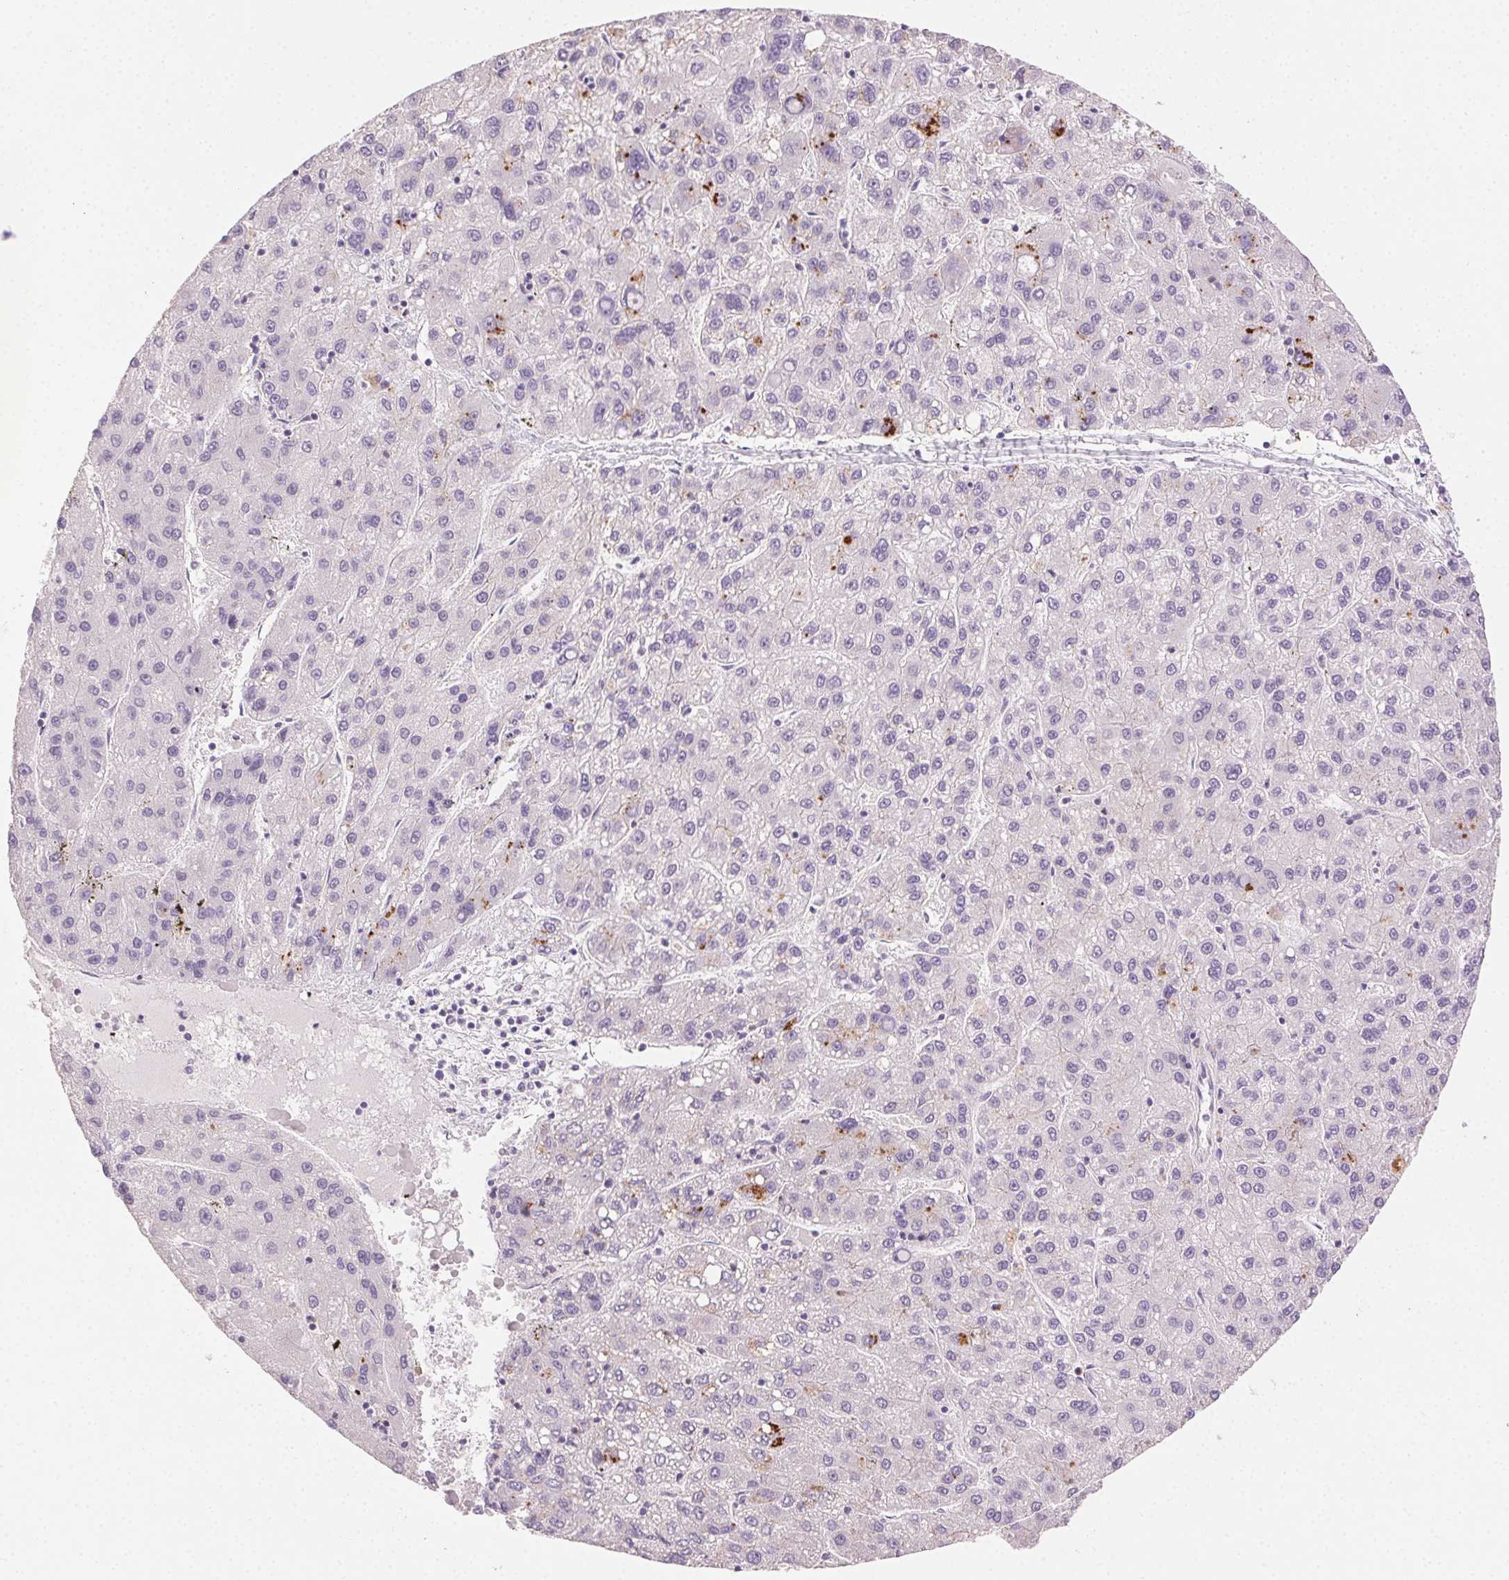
{"staining": {"intensity": "negative", "quantity": "none", "location": "none"}, "tissue": "liver cancer", "cell_type": "Tumor cells", "image_type": "cancer", "snomed": [{"axis": "morphology", "description": "Carcinoma, Hepatocellular, NOS"}, {"axis": "topography", "description": "Liver"}], "caption": "A micrograph of human liver hepatocellular carcinoma is negative for staining in tumor cells.", "gene": "AKAP5", "patient": {"sex": "female", "age": 82}}